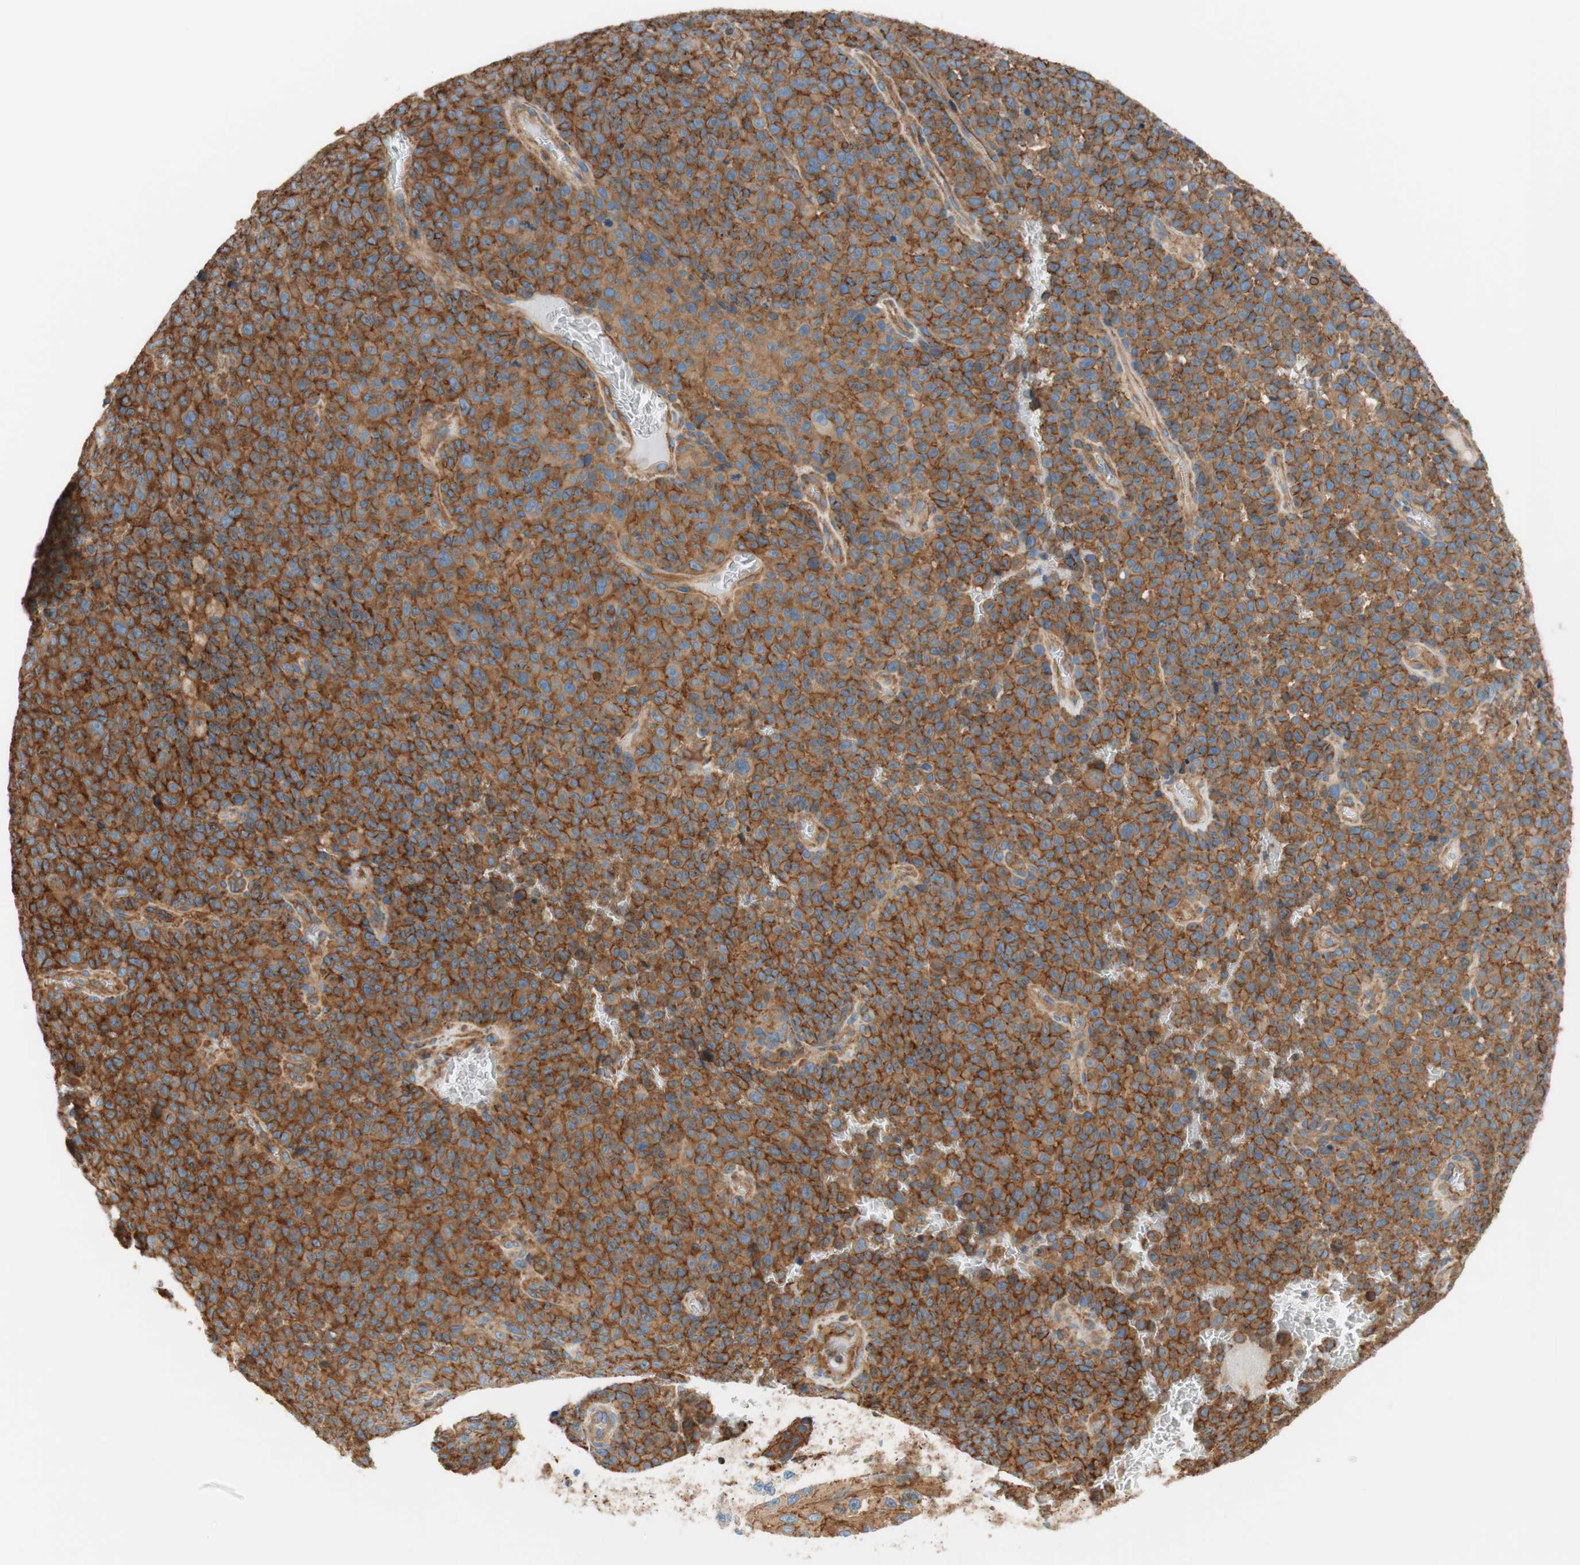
{"staining": {"intensity": "strong", "quantity": ">75%", "location": "cytoplasmic/membranous"}, "tissue": "melanoma", "cell_type": "Tumor cells", "image_type": "cancer", "snomed": [{"axis": "morphology", "description": "Malignant melanoma, NOS"}, {"axis": "topography", "description": "Skin"}], "caption": "IHC of human malignant melanoma exhibits high levels of strong cytoplasmic/membranous positivity in about >75% of tumor cells.", "gene": "VPS26A", "patient": {"sex": "female", "age": 82}}